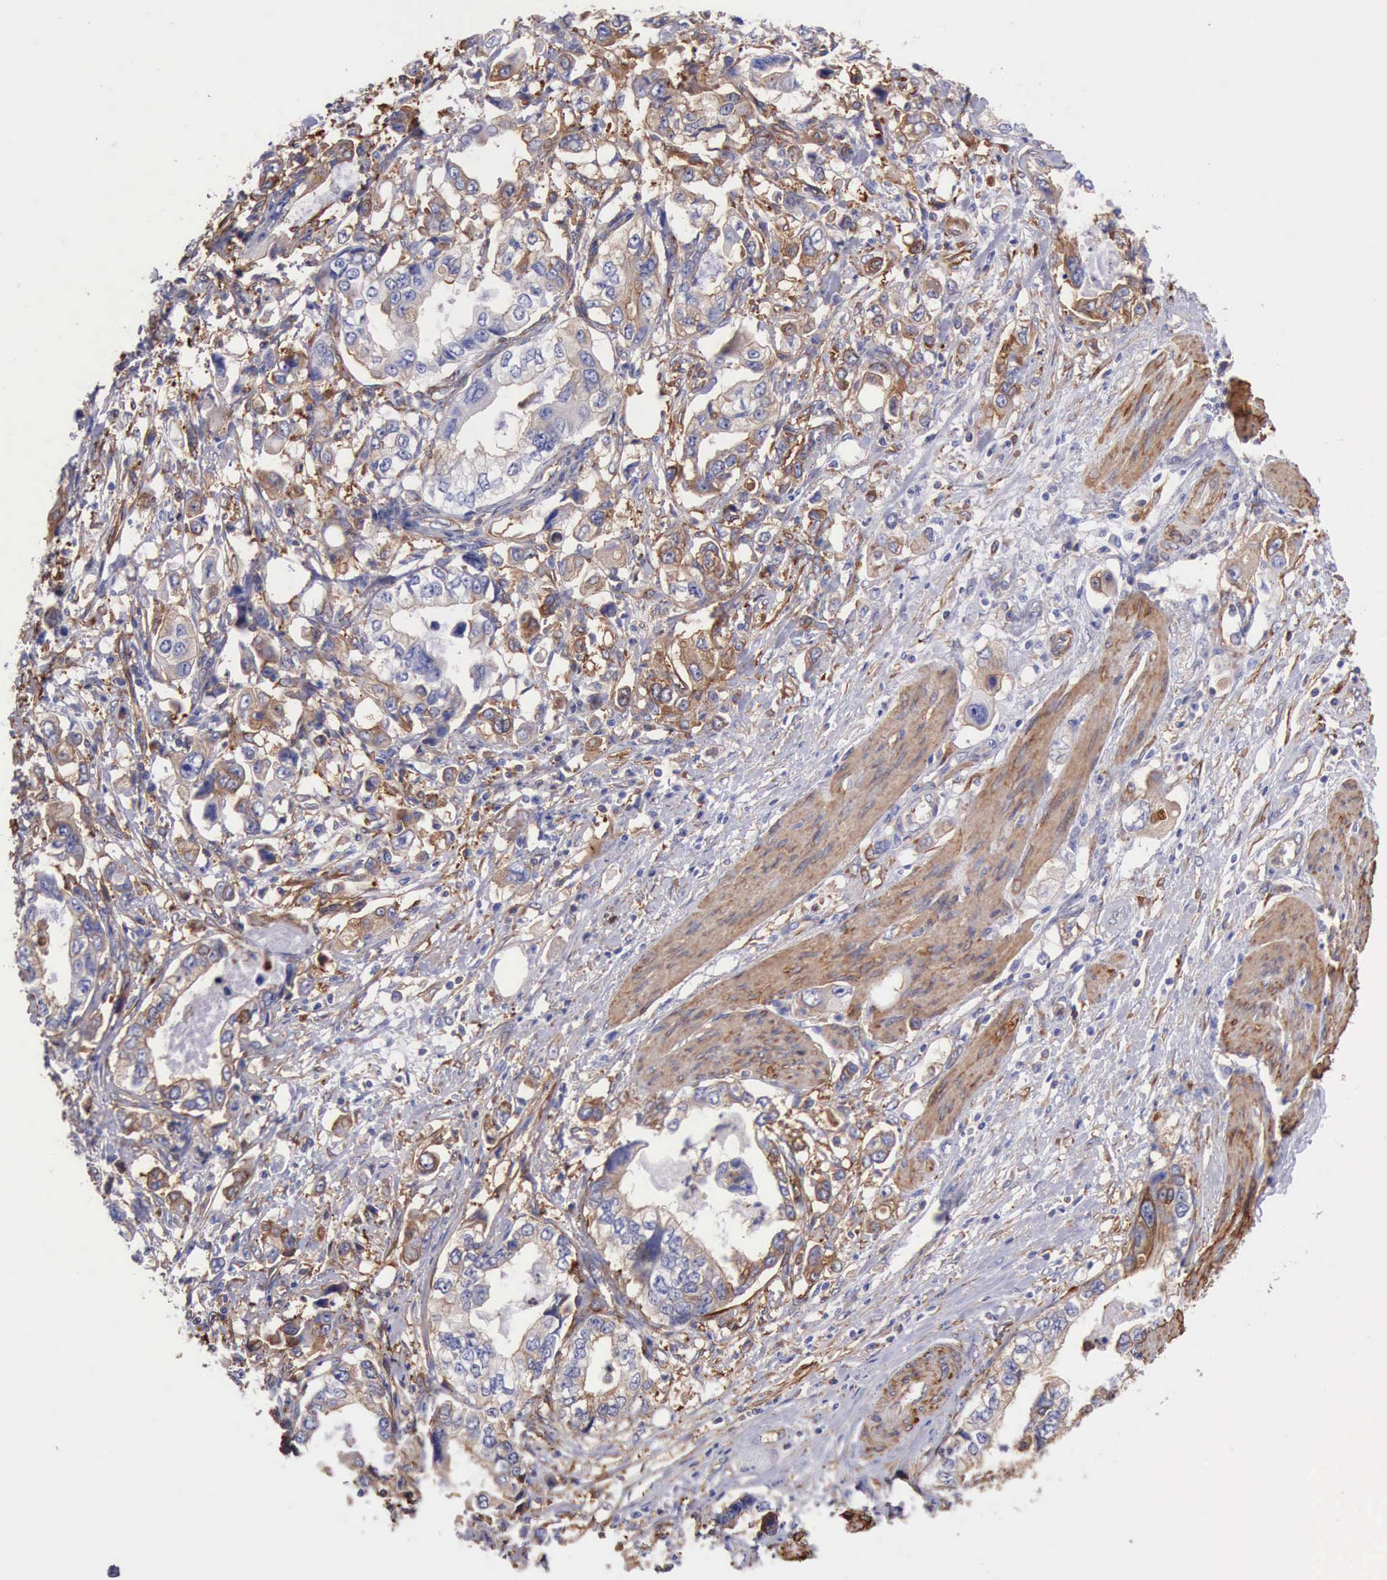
{"staining": {"intensity": "negative", "quantity": "none", "location": "none"}, "tissue": "stomach cancer", "cell_type": "Tumor cells", "image_type": "cancer", "snomed": [{"axis": "morphology", "description": "Adenocarcinoma, NOS"}, {"axis": "topography", "description": "Pancreas"}, {"axis": "topography", "description": "Stomach, upper"}], "caption": "The IHC micrograph has no significant positivity in tumor cells of stomach adenocarcinoma tissue. (Immunohistochemistry, brightfield microscopy, high magnification).", "gene": "FLNA", "patient": {"sex": "male", "age": 77}}